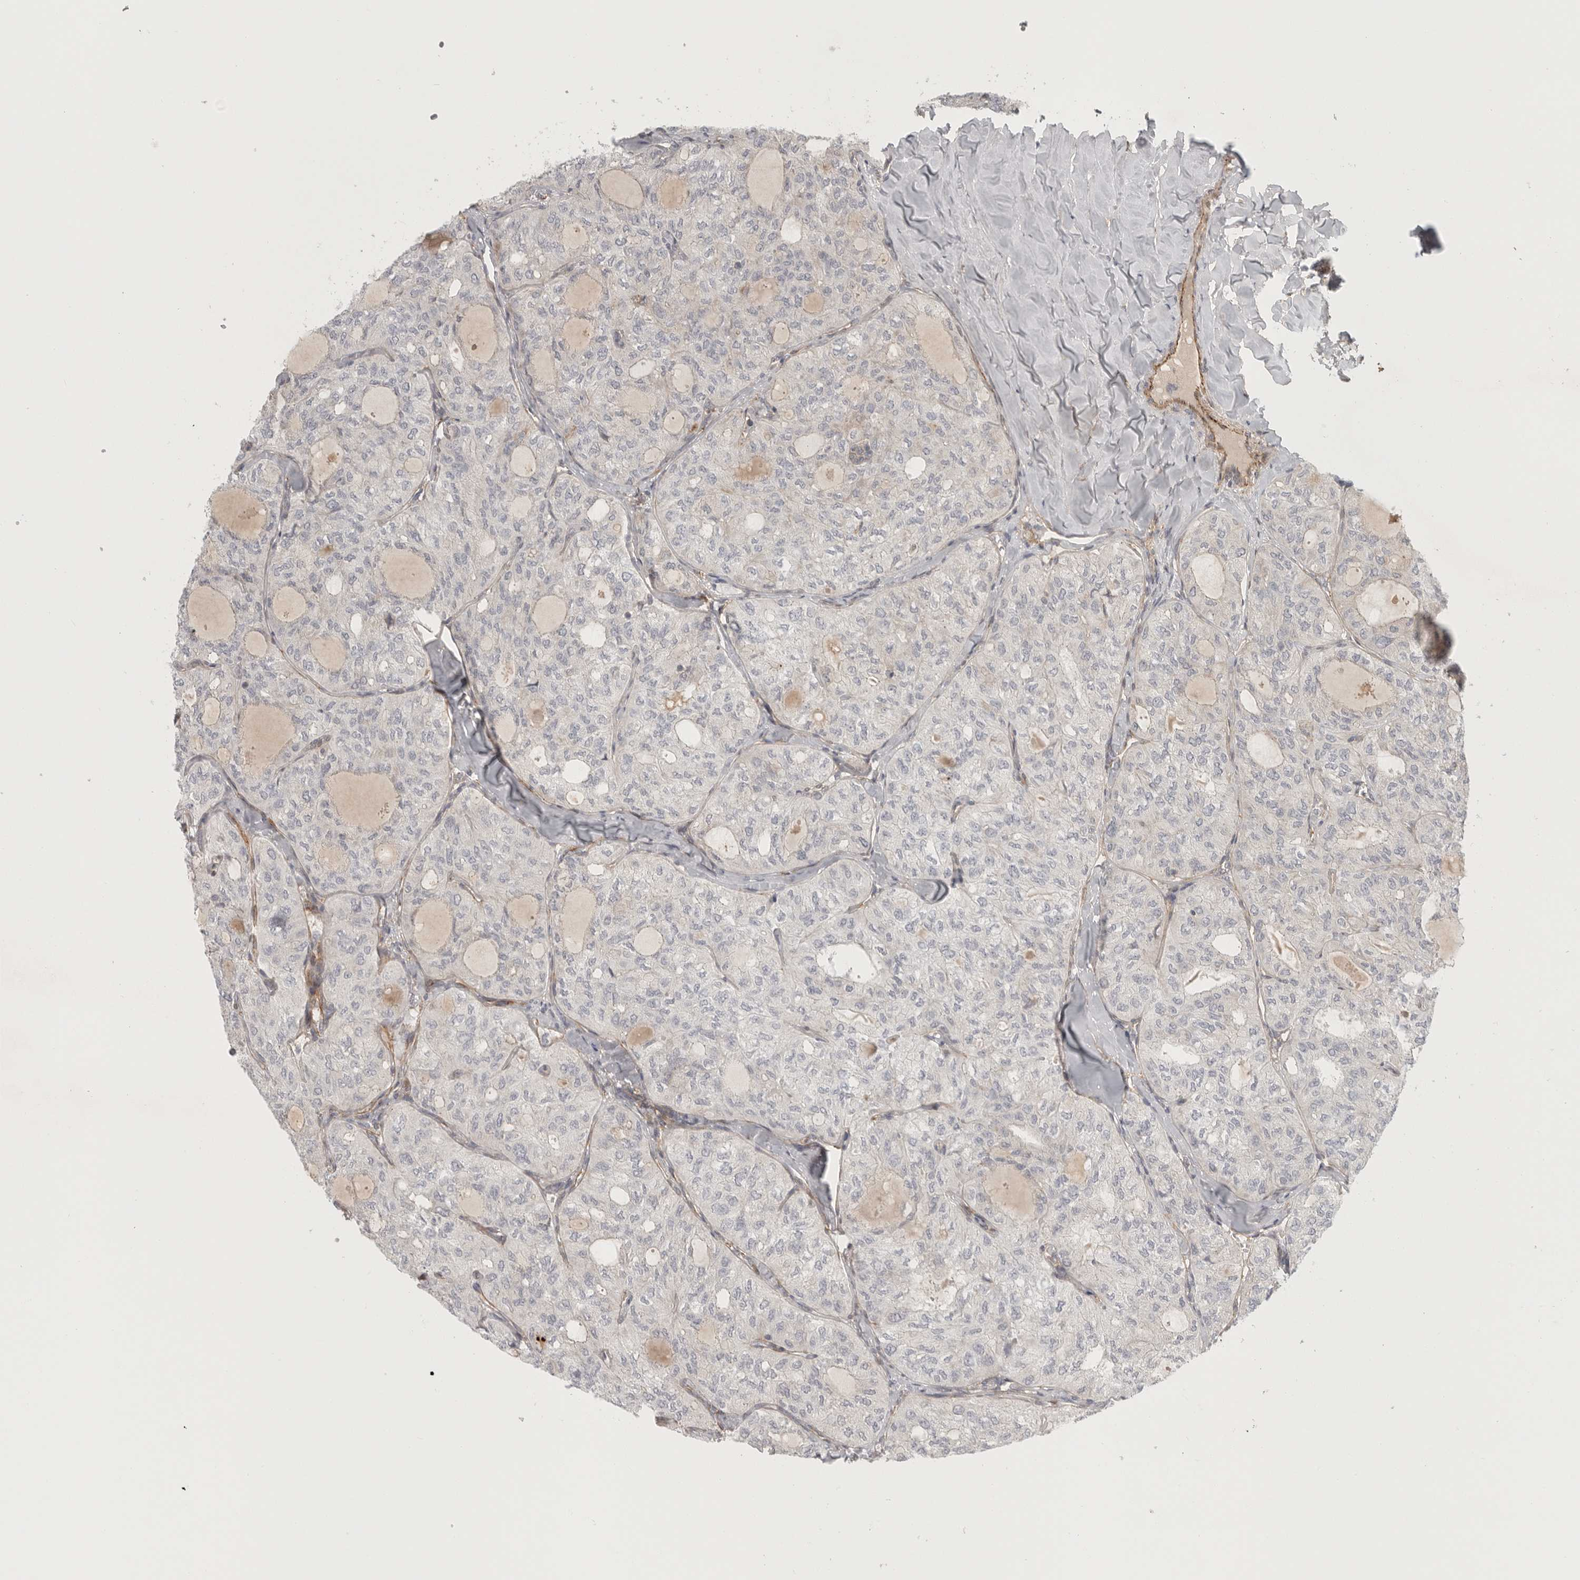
{"staining": {"intensity": "negative", "quantity": "none", "location": "none"}, "tissue": "thyroid cancer", "cell_type": "Tumor cells", "image_type": "cancer", "snomed": [{"axis": "morphology", "description": "Follicular adenoma carcinoma, NOS"}, {"axis": "topography", "description": "Thyroid gland"}], "caption": "A photomicrograph of thyroid cancer (follicular adenoma carcinoma) stained for a protein reveals no brown staining in tumor cells.", "gene": "LONRF1", "patient": {"sex": "male", "age": 75}}